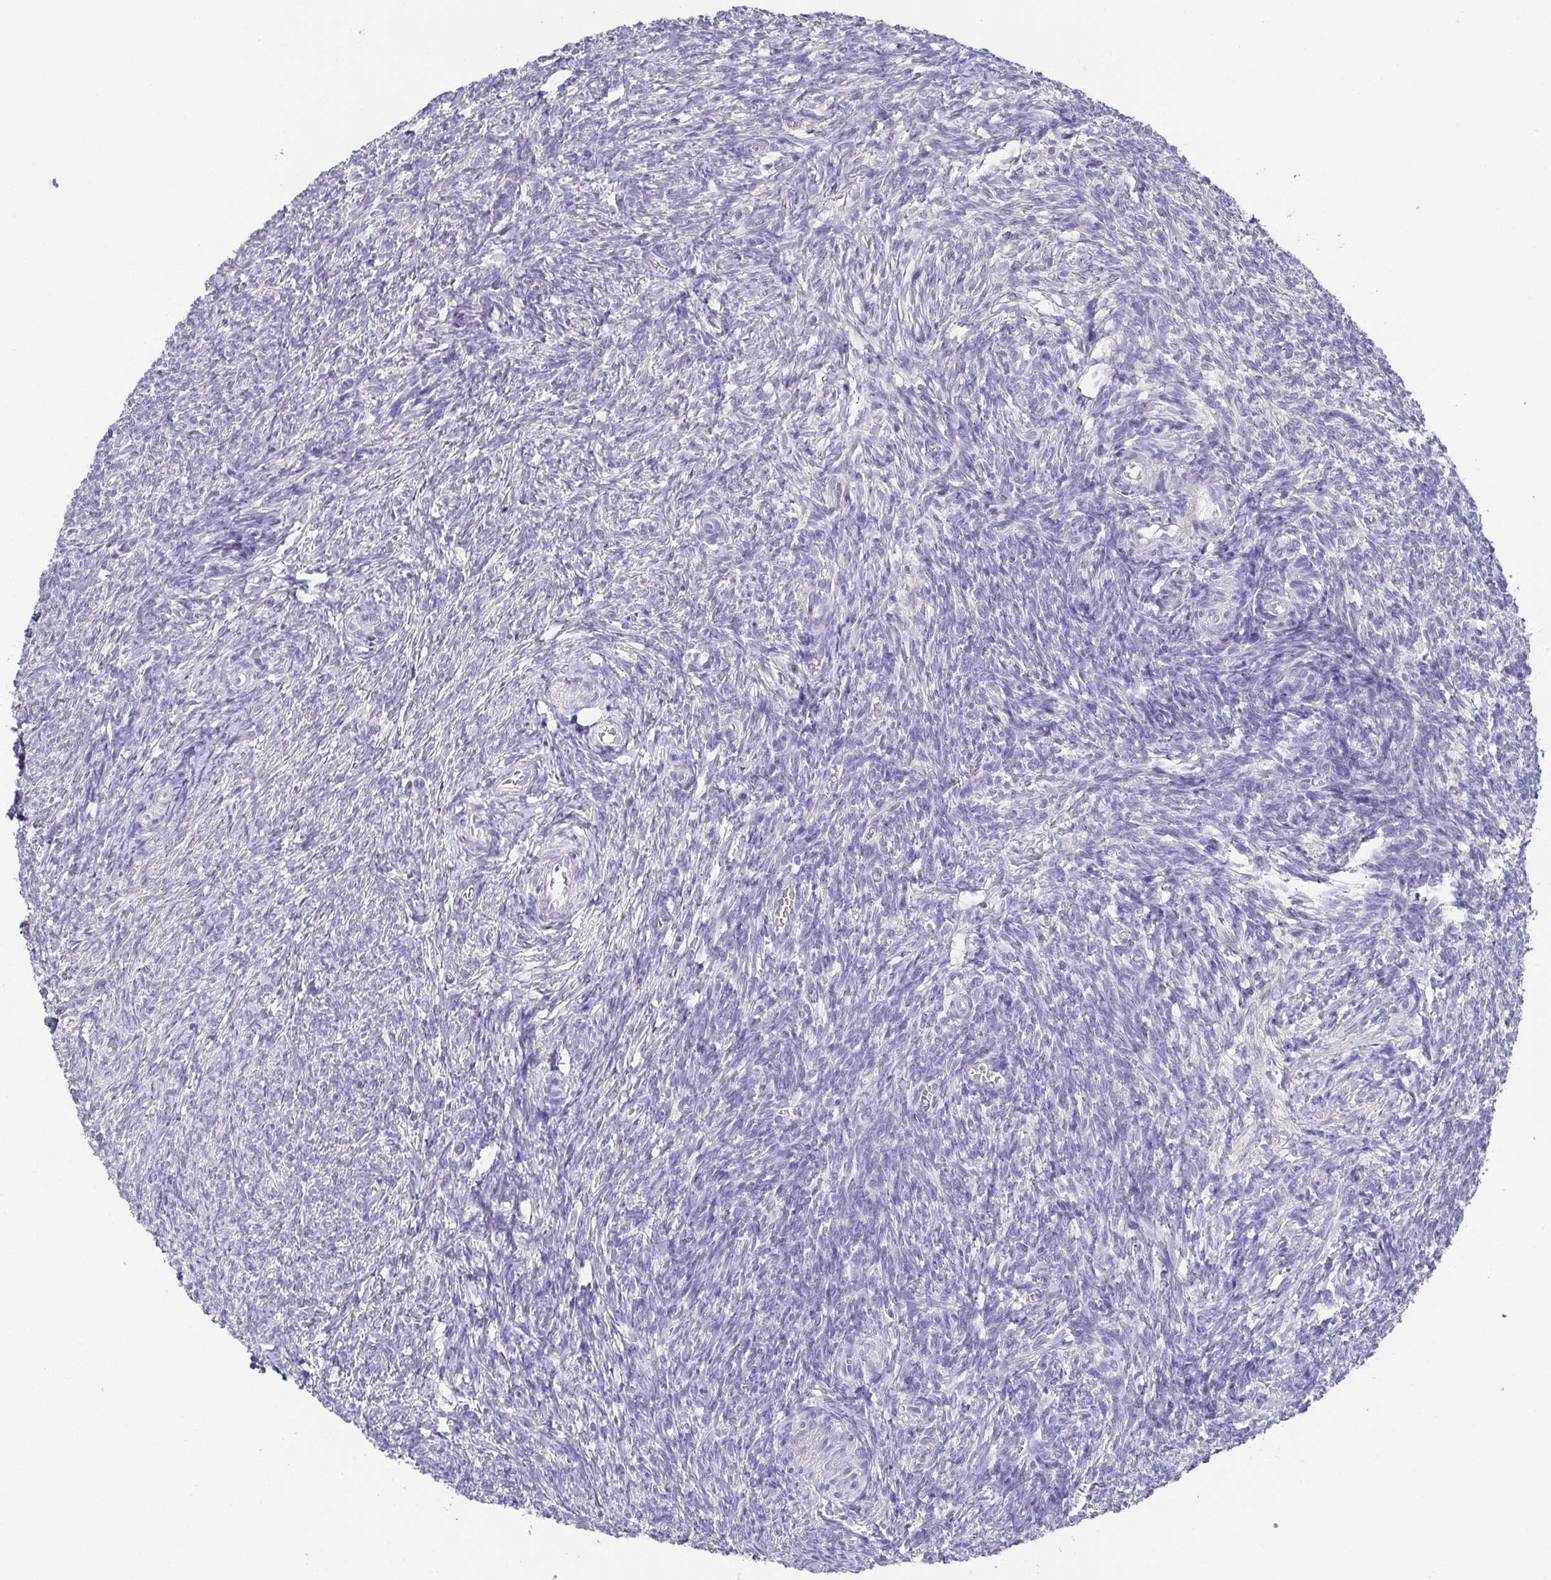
{"staining": {"intensity": "negative", "quantity": "none", "location": "none"}, "tissue": "ovary", "cell_type": "Follicle cells", "image_type": "normal", "snomed": [{"axis": "morphology", "description": "Normal tissue, NOS"}, {"axis": "topography", "description": "Ovary"}], "caption": "The immunohistochemistry micrograph has no significant positivity in follicle cells of ovary. (DAB (3,3'-diaminobenzidine) immunohistochemistry (IHC) visualized using brightfield microscopy, high magnification).", "gene": "RNASE7", "patient": {"sex": "female", "age": 39}}